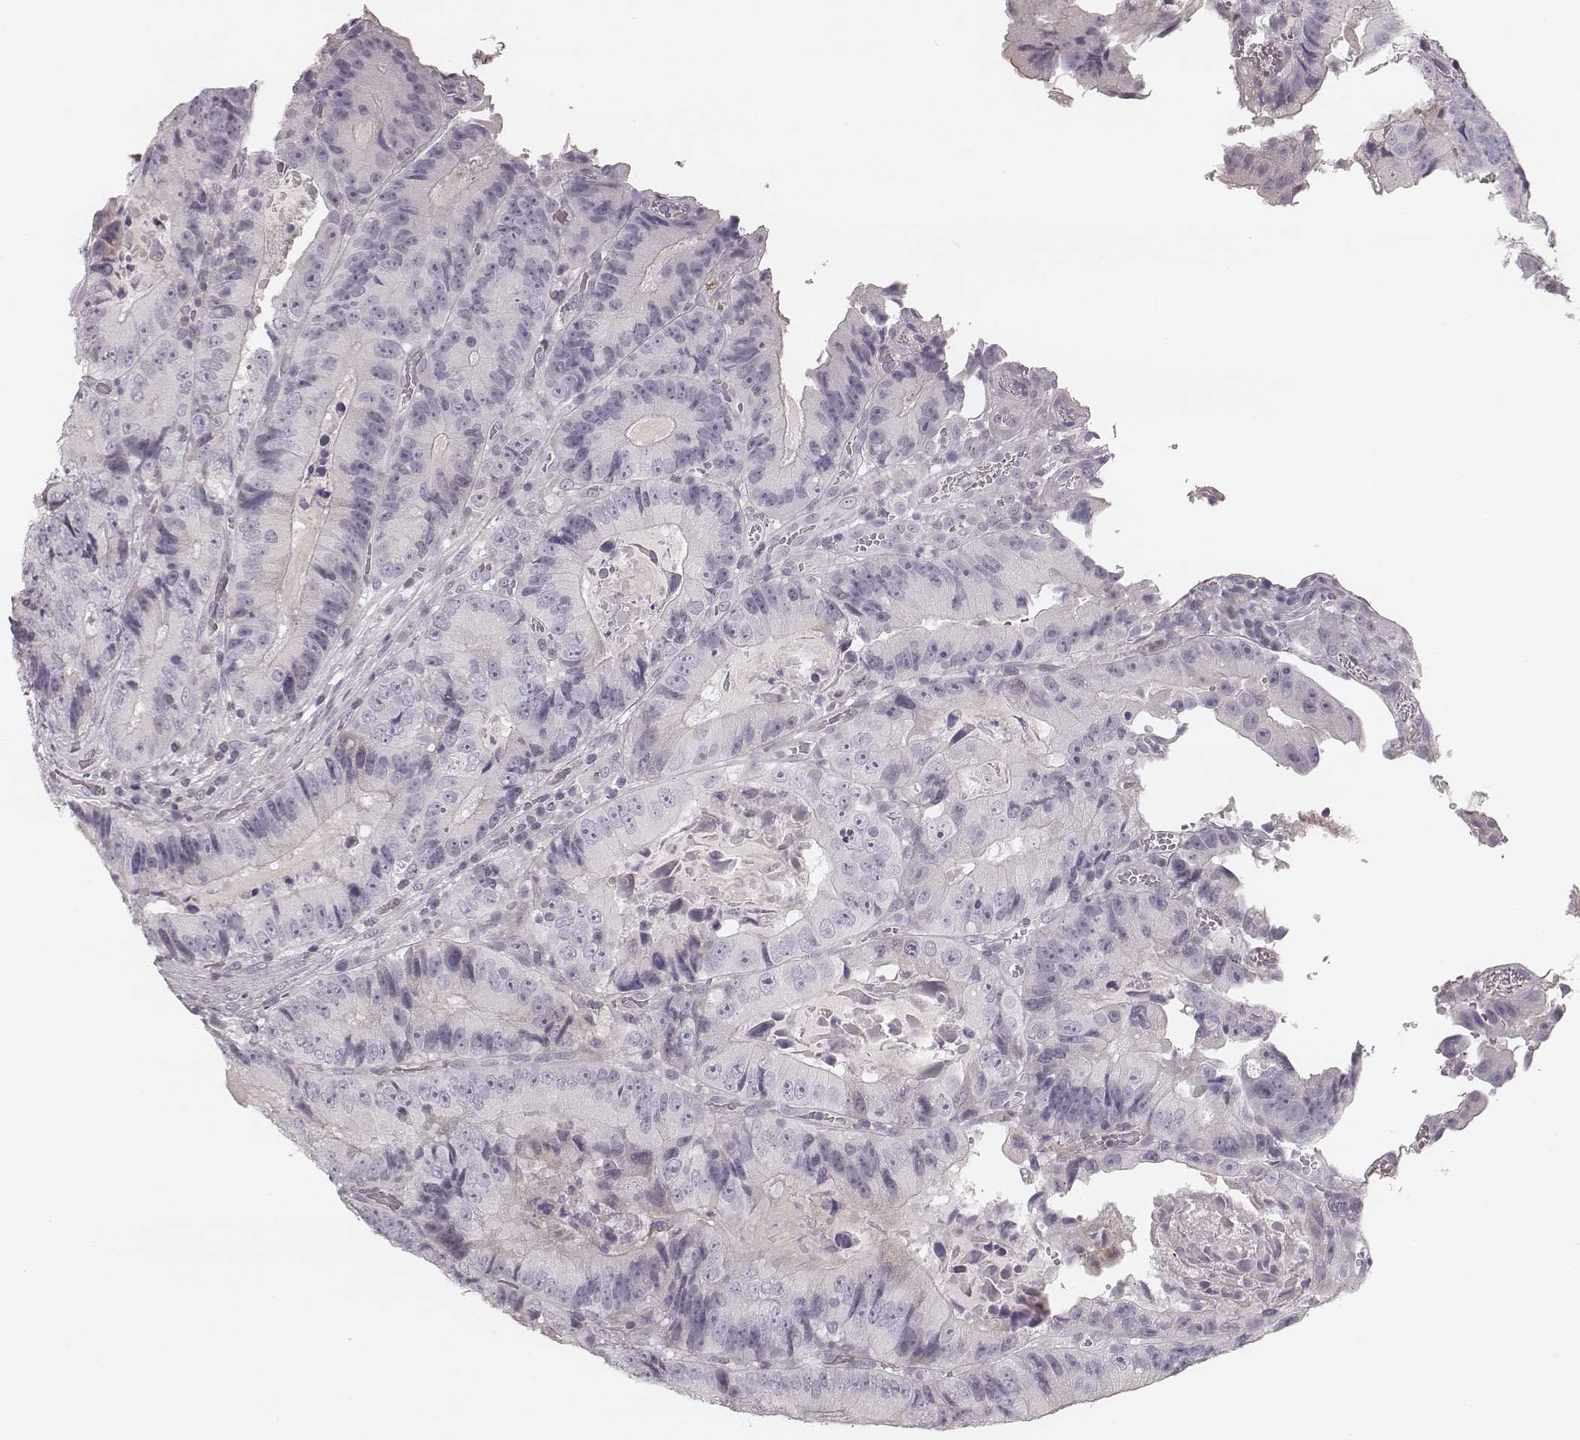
{"staining": {"intensity": "negative", "quantity": "none", "location": "none"}, "tissue": "colorectal cancer", "cell_type": "Tumor cells", "image_type": "cancer", "snomed": [{"axis": "morphology", "description": "Adenocarcinoma, NOS"}, {"axis": "topography", "description": "Colon"}], "caption": "Immunohistochemistry (IHC) of human colorectal cancer reveals no positivity in tumor cells.", "gene": "S100Z", "patient": {"sex": "female", "age": 86}}